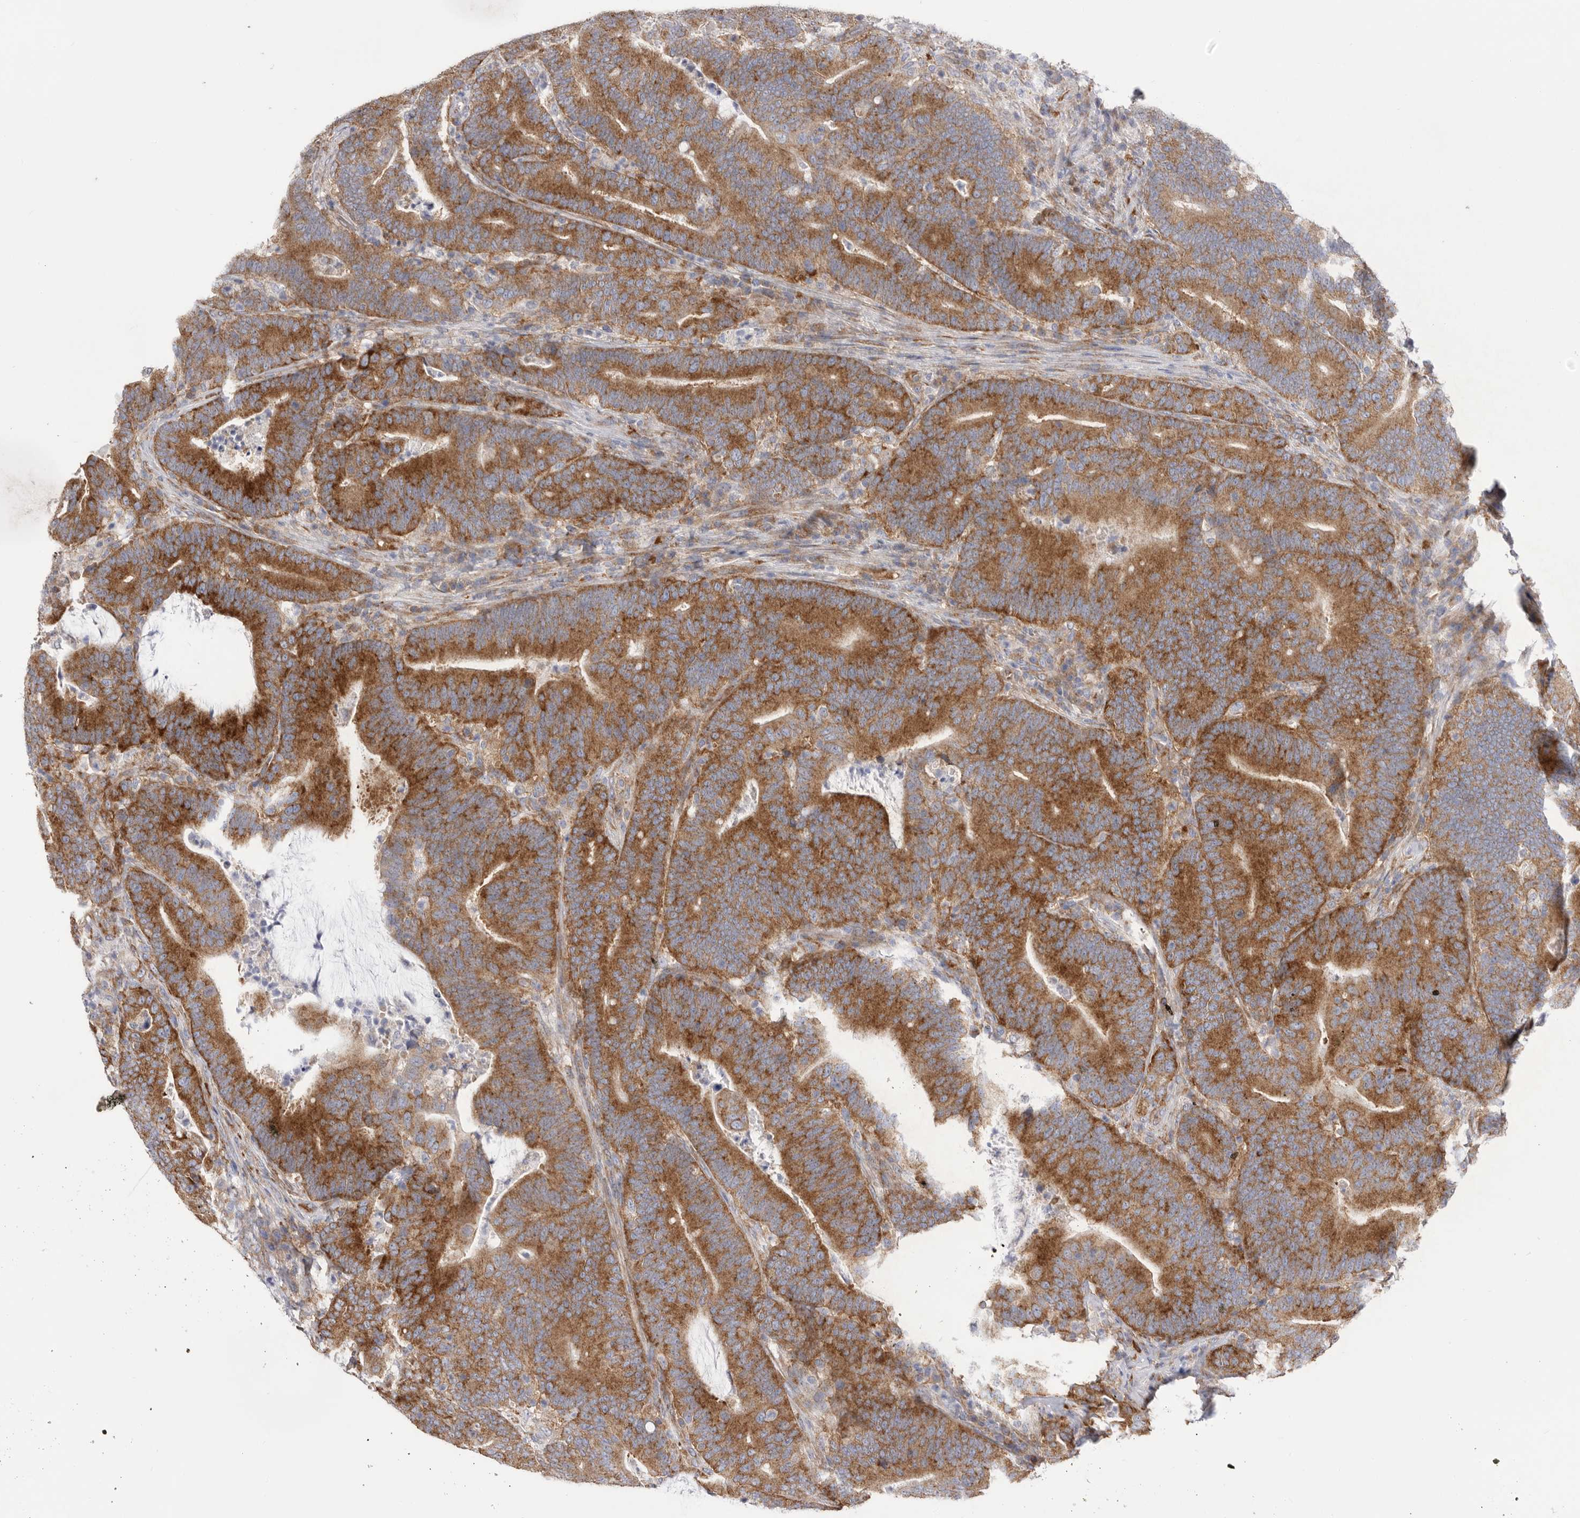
{"staining": {"intensity": "strong", "quantity": ">75%", "location": "cytoplasmic/membranous"}, "tissue": "colorectal cancer", "cell_type": "Tumor cells", "image_type": "cancer", "snomed": [{"axis": "morphology", "description": "Adenocarcinoma, NOS"}, {"axis": "topography", "description": "Colon"}], "caption": "A high-resolution micrograph shows IHC staining of colorectal cancer (adenocarcinoma), which demonstrates strong cytoplasmic/membranous positivity in about >75% of tumor cells. (IHC, brightfield microscopy, high magnification).", "gene": "SERBP1", "patient": {"sex": "female", "age": 66}}